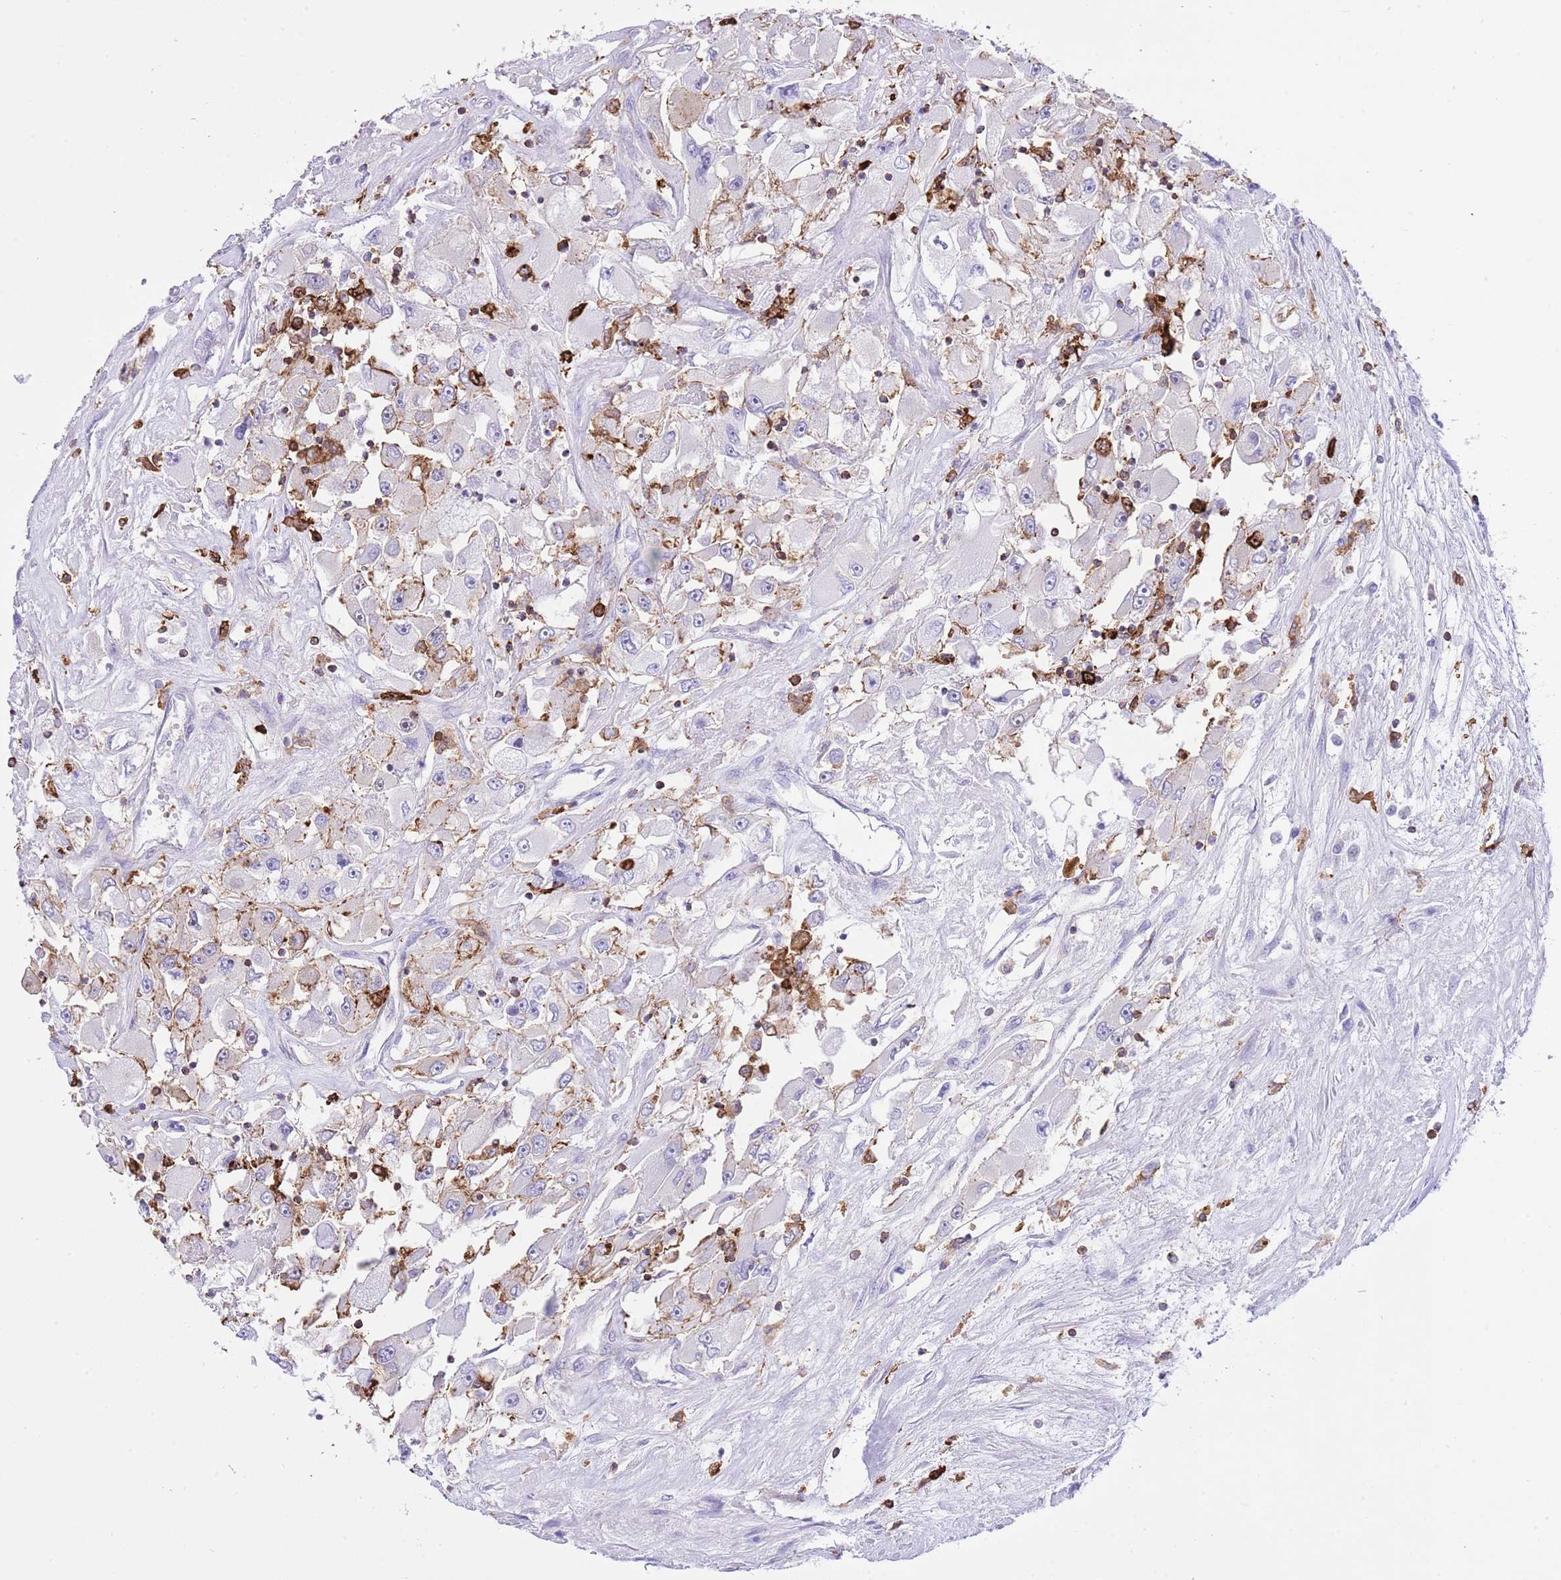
{"staining": {"intensity": "negative", "quantity": "none", "location": "none"}, "tissue": "renal cancer", "cell_type": "Tumor cells", "image_type": "cancer", "snomed": [{"axis": "morphology", "description": "Adenocarcinoma, NOS"}, {"axis": "topography", "description": "Kidney"}], "caption": "Immunohistochemistry image of neoplastic tissue: renal cancer stained with DAB (3,3'-diaminobenzidine) displays no significant protein staining in tumor cells.", "gene": "EFHD2", "patient": {"sex": "female", "age": 52}}